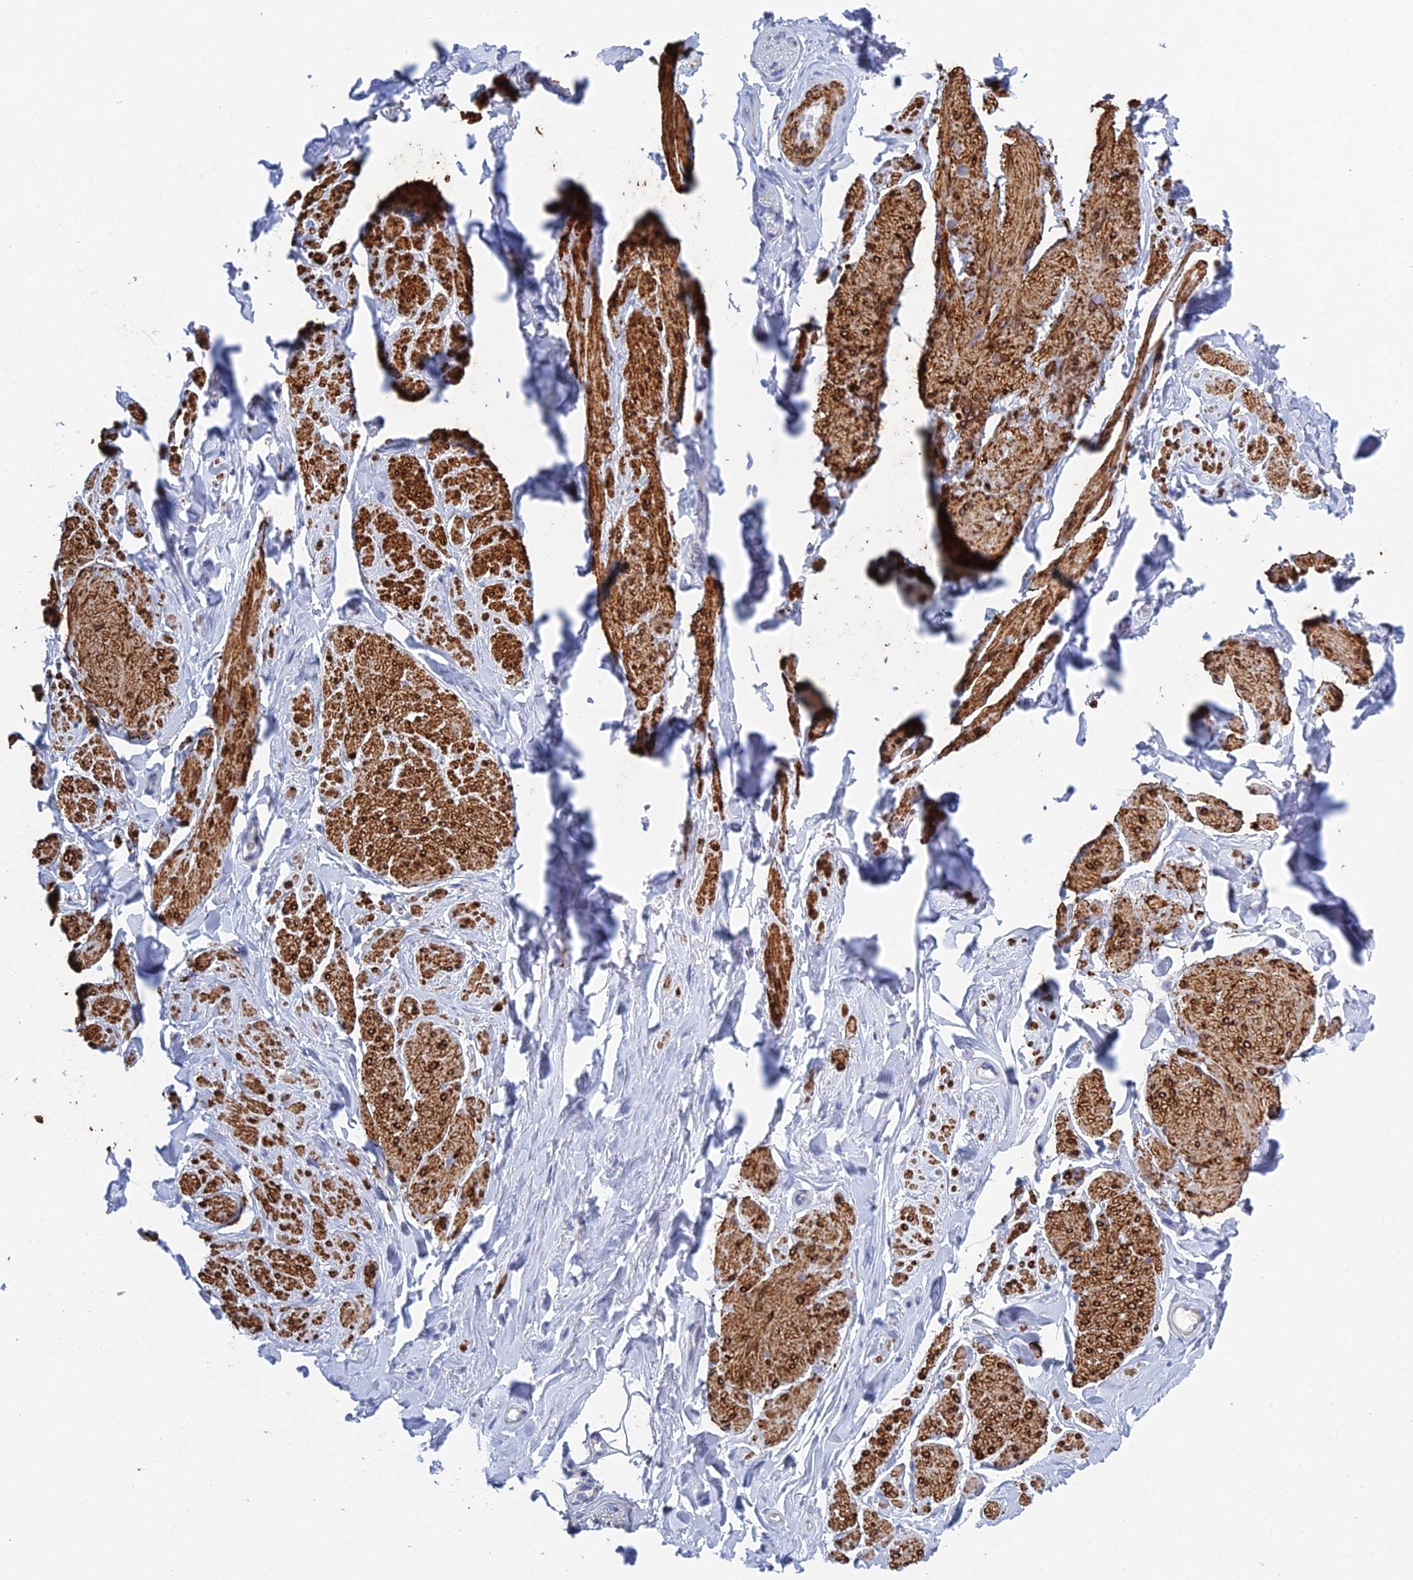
{"staining": {"intensity": "strong", "quantity": "25%-75%", "location": "cytoplasmic/membranous"}, "tissue": "smooth muscle", "cell_type": "Smooth muscle cells", "image_type": "normal", "snomed": [{"axis": "morphology", "description": "Normal tissue, NOS"}, {"axis": "topography", "description": "Smooth muscle"}, {"axis": "topography", "description": "Peripheral nerve tissue"}], "caption": "Protein analysis of benign smooth muscle demonstrates strong cytoplasmic/membranous expression in approximately 25%-75% of smooth muscle cells. (DAB (3,3'-diaminobenzidine) IHC, brown staining for protein, blue staining for nuclei).", "gene": "PCDHA8", "patient": {"sex": "male", "age": 69}}